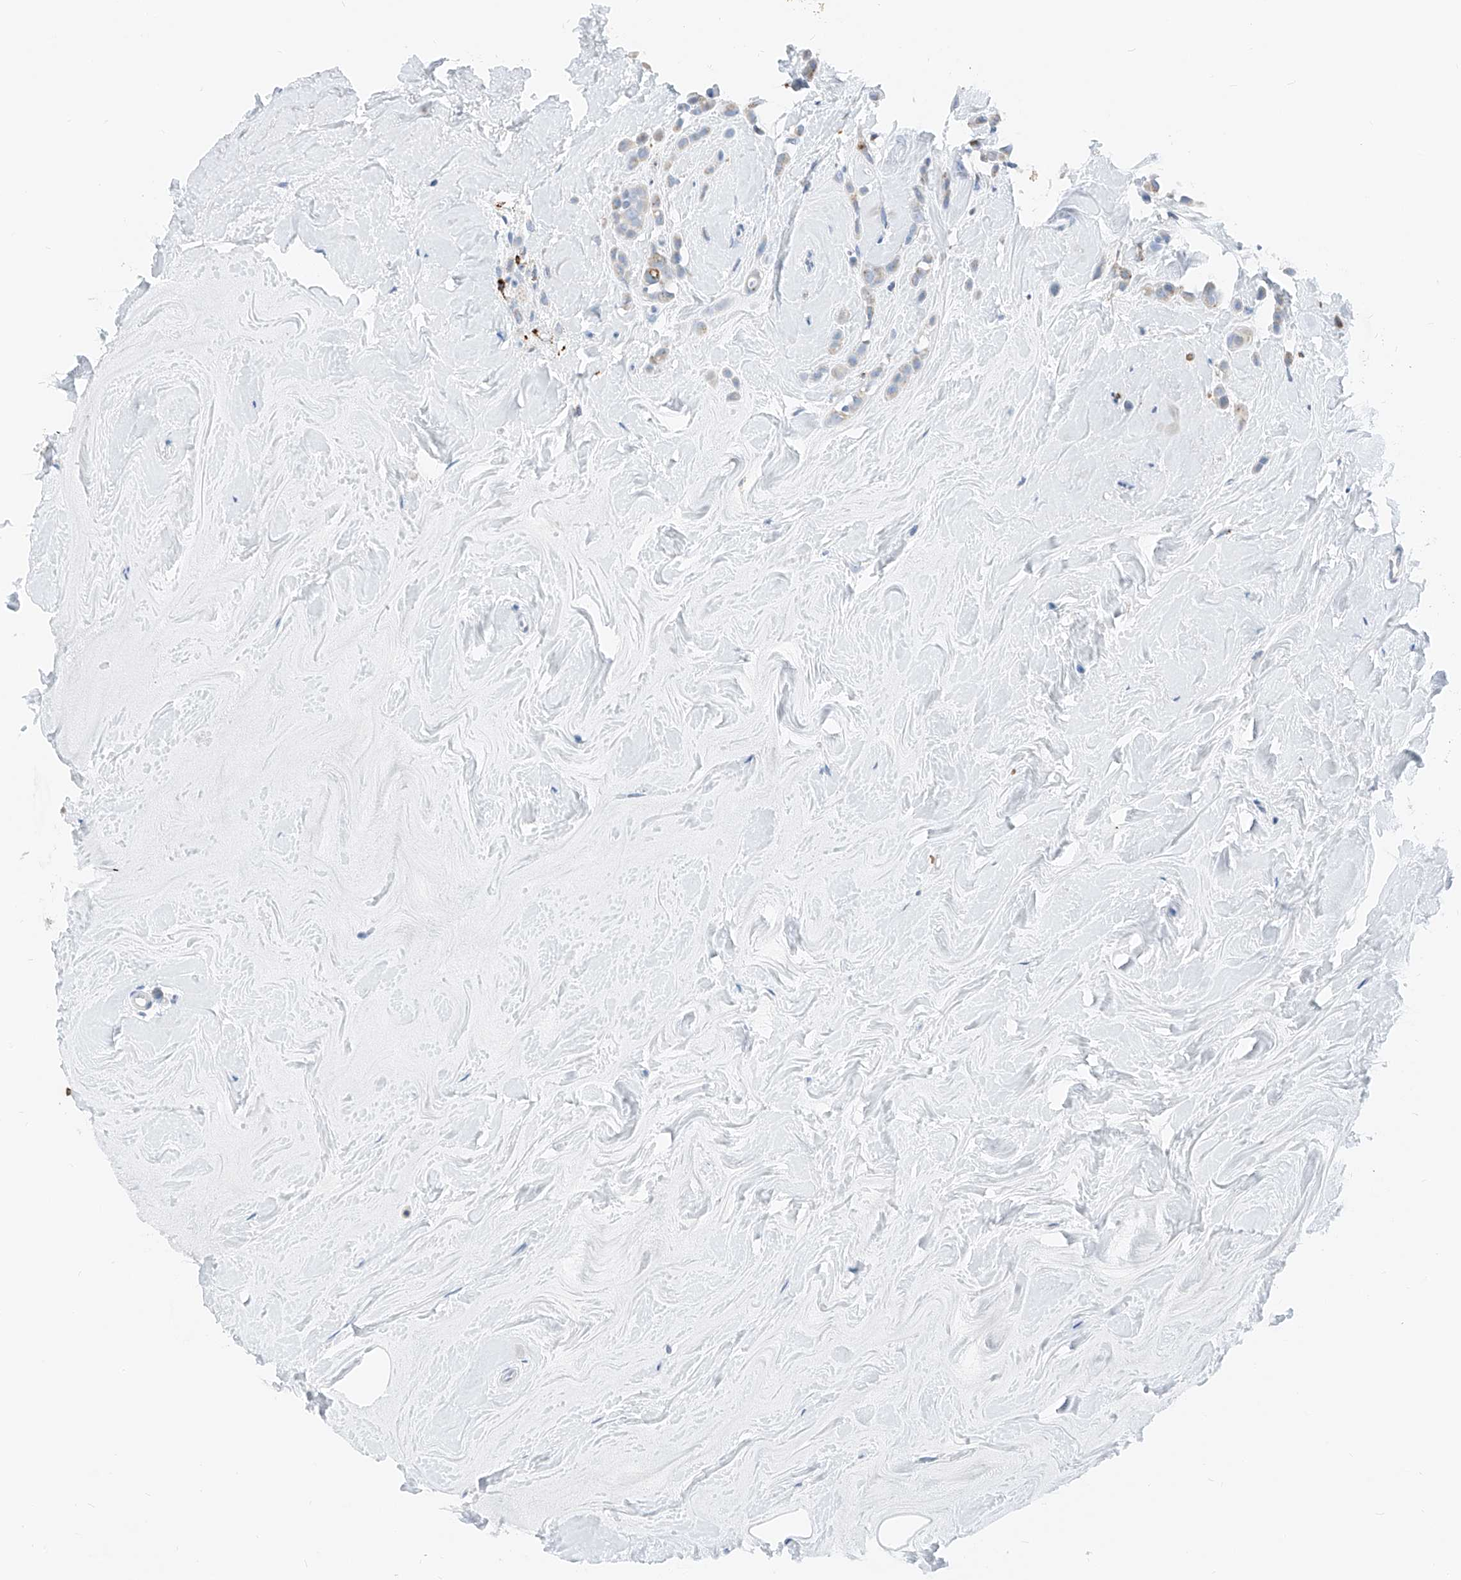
{"staining": {"intensity": "weak", "quantity": "<25%", "location": "cytoplasmic/membranous"}, "tissue": "breast cancer", "cell_type": "Tumor cells", "image_type": "cancer", "snomed": [{"axis": "morphology", "description": "Lobular carcinoma"}, {"axis": "topography", "description": "Breast"}], "caption": "This is an immunohistochemistry histopathology image of lobular carcinoma (breast). There is no staining in tumor cells.", "gene": "PRSS23", "patient": {"sex": "female", "age": 47}}